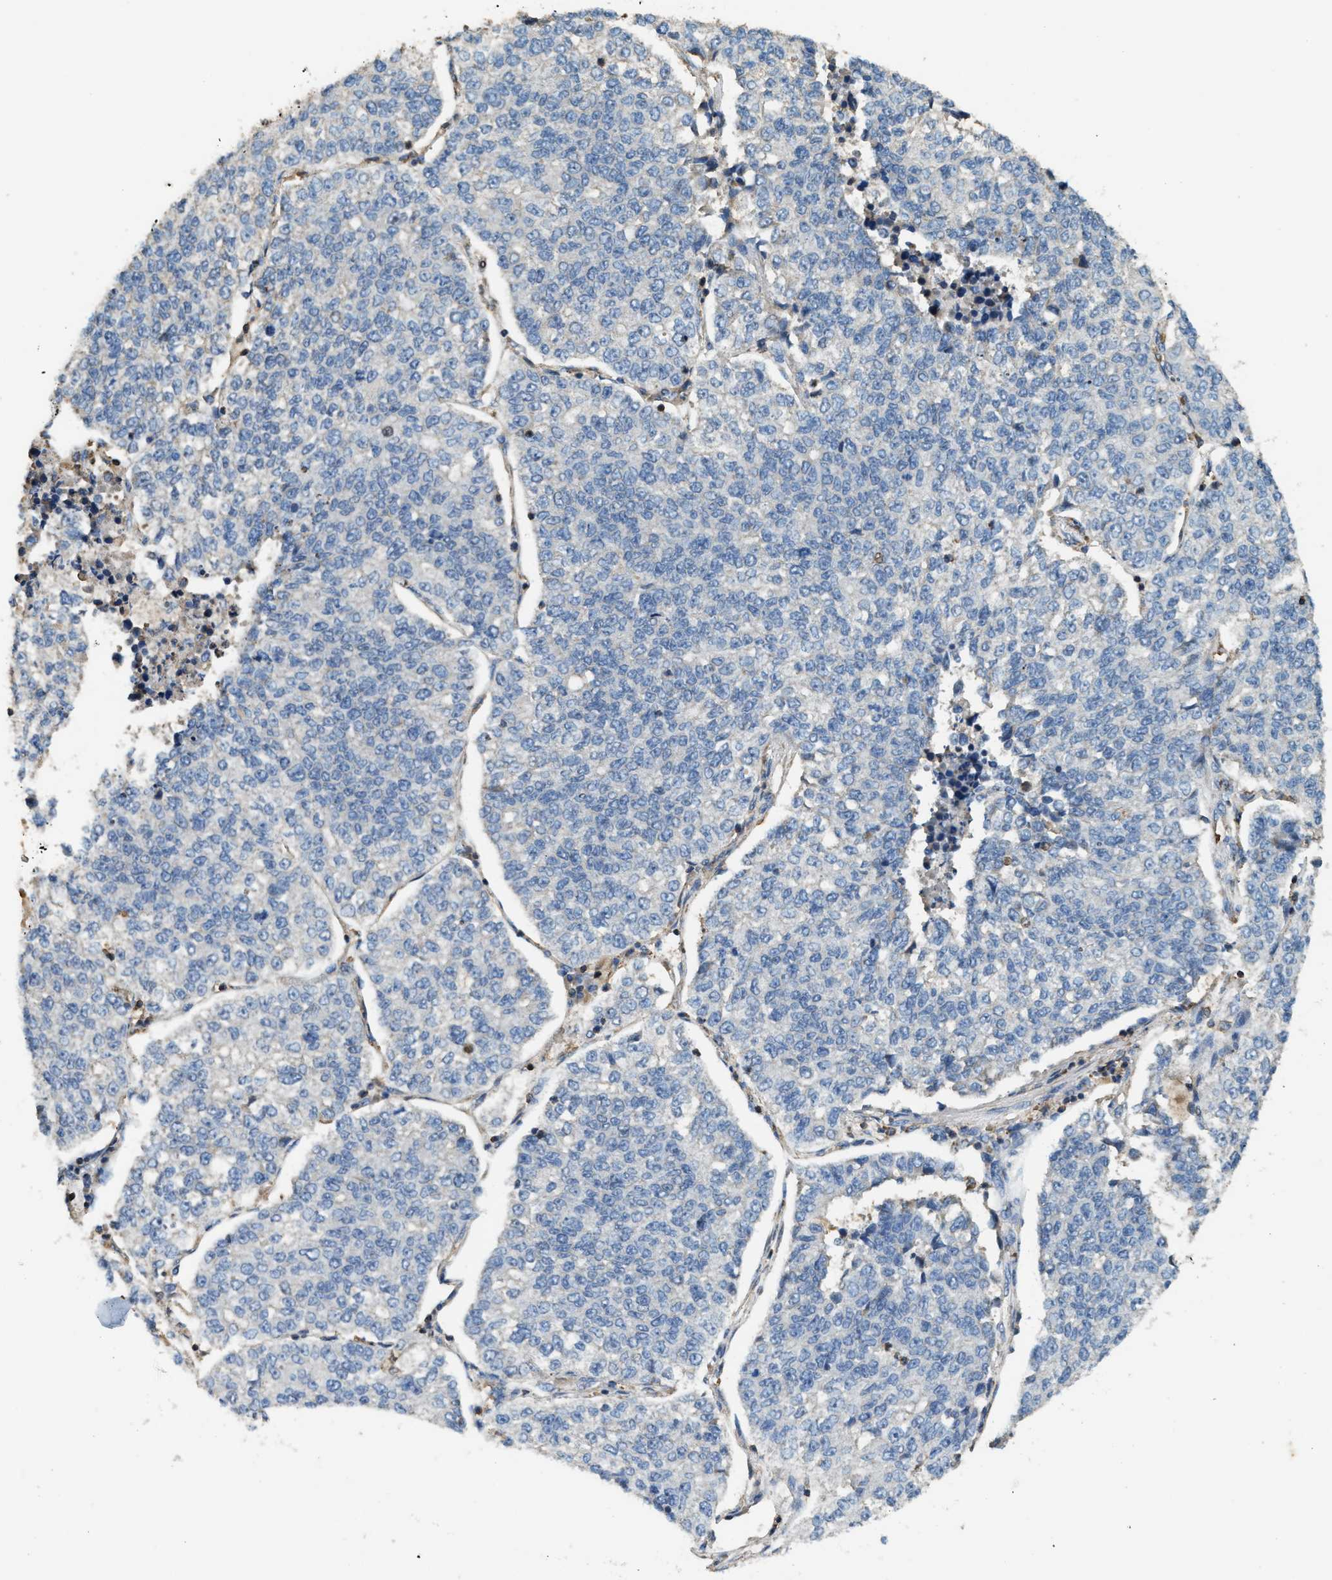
{"staining": {"intensity": "negative", "quantity": "none", "location": "none"}, "tissue": "lung cancer", "cell_type": "Tumor cells", "image_type": "cancer", "snomed": [{"axis": "morphology", "description": "Adenocarcinoma, NOS"}, {"axis": "topography", "description": "Lung"}], "caption": "IHC of lung cancer (adenocarcinoma) demonstrates no staining in tumor cells. The staining was performed using DAB (3,3'-diaminobenzidine) to visualize the protein expression in brown, while the nuclei were stained in blue with hematoxylin (Magnification: 20x).", "gene": "SERPINB5", "patient": {"sex": "male", "age": 49}}